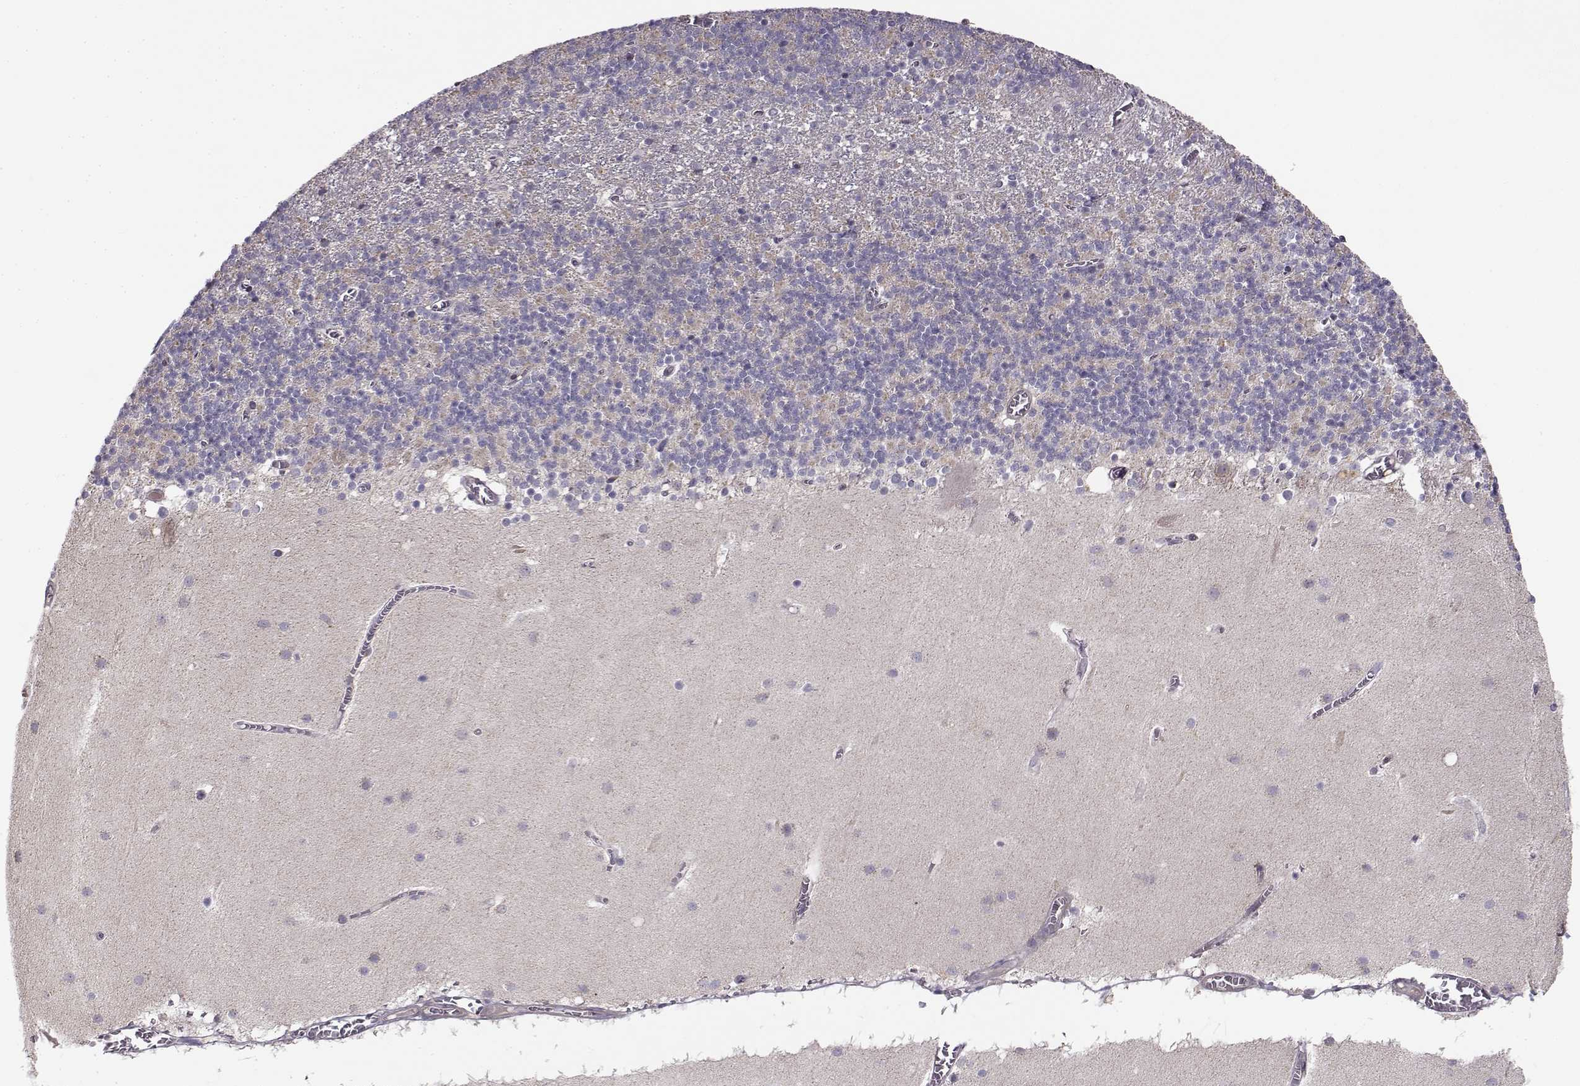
{"staining": {"intensity": "negative", "quantity": "none", "location": "none"}, "tissue": "cerebellum", "cell_type": "Cells in granular layer", "image_type": "normal", "snomed": [{"axis": "morphology", "description": "Normal tissue, NOS"}, {"axis": "topography", "description": "Cerebellum"}], "caption": "This is an immunohistochemistry photomicrograph of benign human cerebellum. There is no staining in cells in granular layer.", "gene": "ENTPD8", "patient": {"sex": "male", "age": 70}}